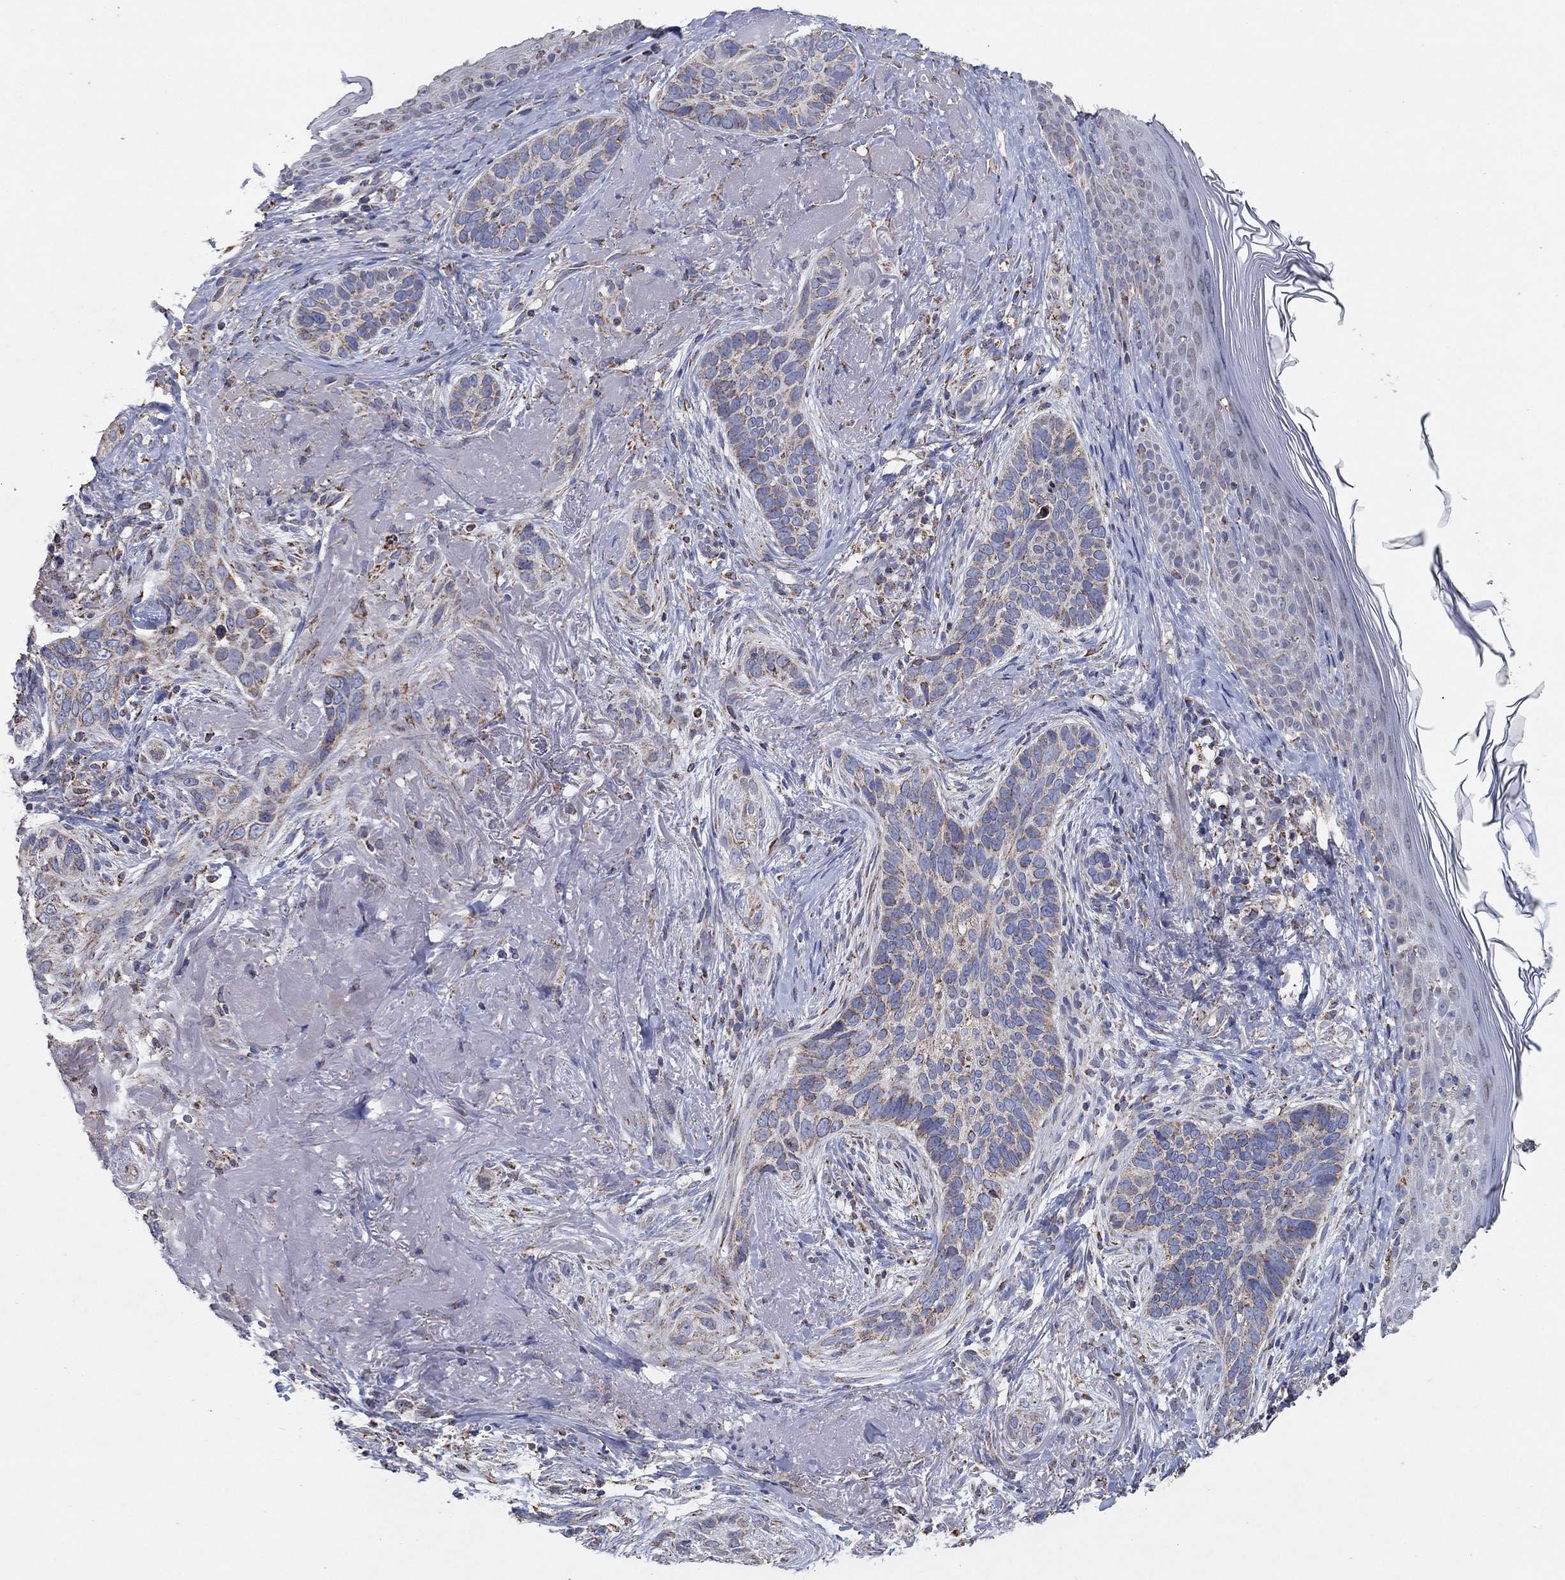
{"staining": {"intensity": "weak", "quantity": "25%-75%", "location": "cytoplasmic/membranous"}, "tissue": "skin cancer", "cell_type": "Tumor cells", "image_type": "cancer", "snomed": [{"axis": "morphology", "description": "Basal cell carcinoma"}, {"axis": "topography", "description": "Skin"}], "caption": "A low amount of weak cytoplasmic/membranous expression is seen in about 25%-75% of tumor cells in basal cell carcinoma (skin) tissue. The protein is shown in brown color, while the nuclei are stained blue.", "gene": "C9orf85", "patient": {"sex": "male", "age": 91}}